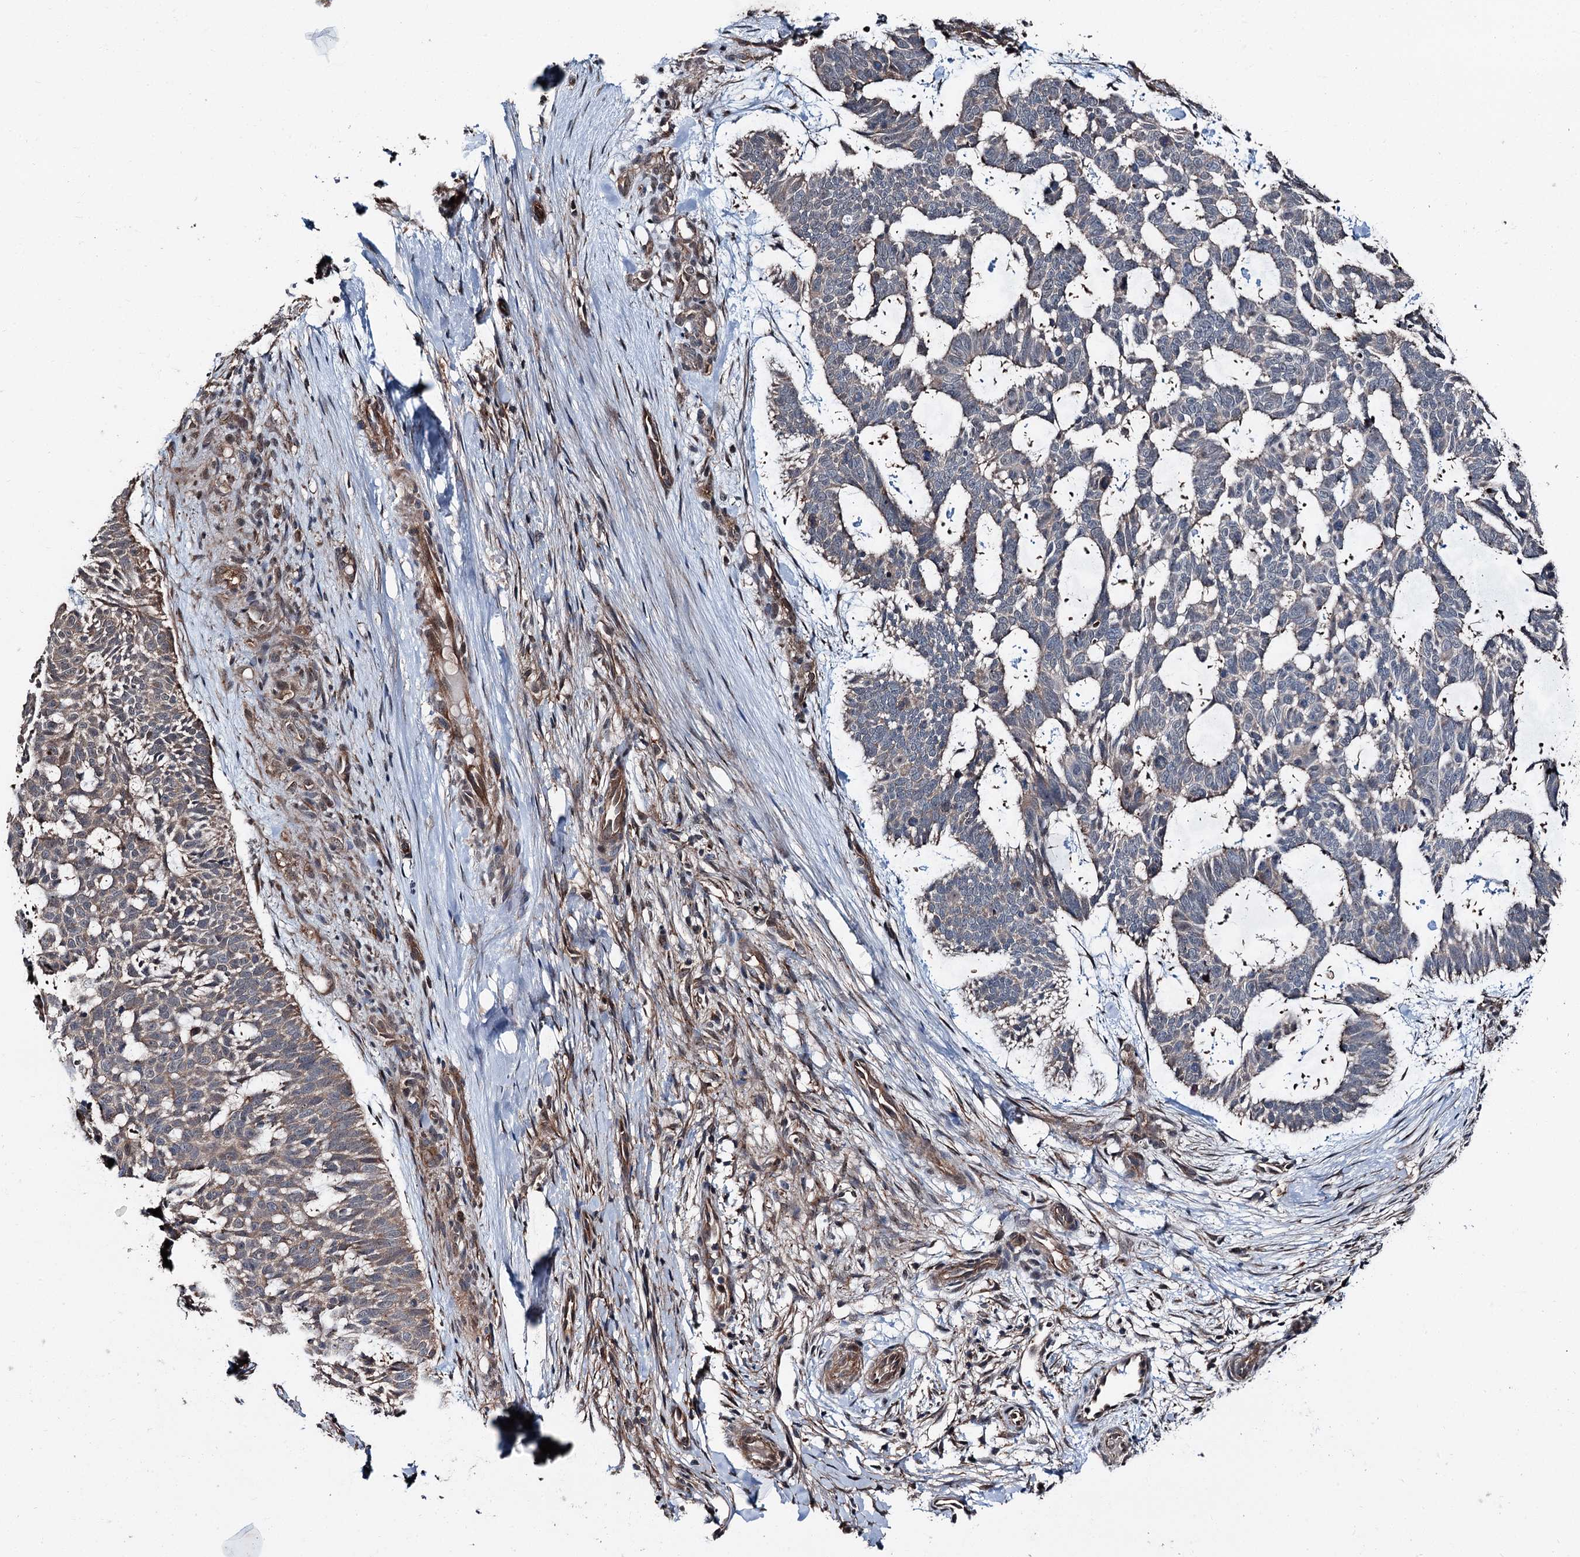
{"staining": {"intensity": "weak", "quantity": "<25%", "location": "cytoplasmic/membranous"}, "tissue": "skin cancer", "cell_type": "Tumor cells", "image_type": "cancer", "snomed": [{"axis": "morphology", "description": "Basal cell carcinoma"}, {"axis": "topography", "description": "Skin"}], "caption": "Image shows no protein staining in tumor cells of skin cancer (basal cell carcinoma) tissue.", "gene": "PSMD13", "patient": {"sex": "male", "age": 88}}